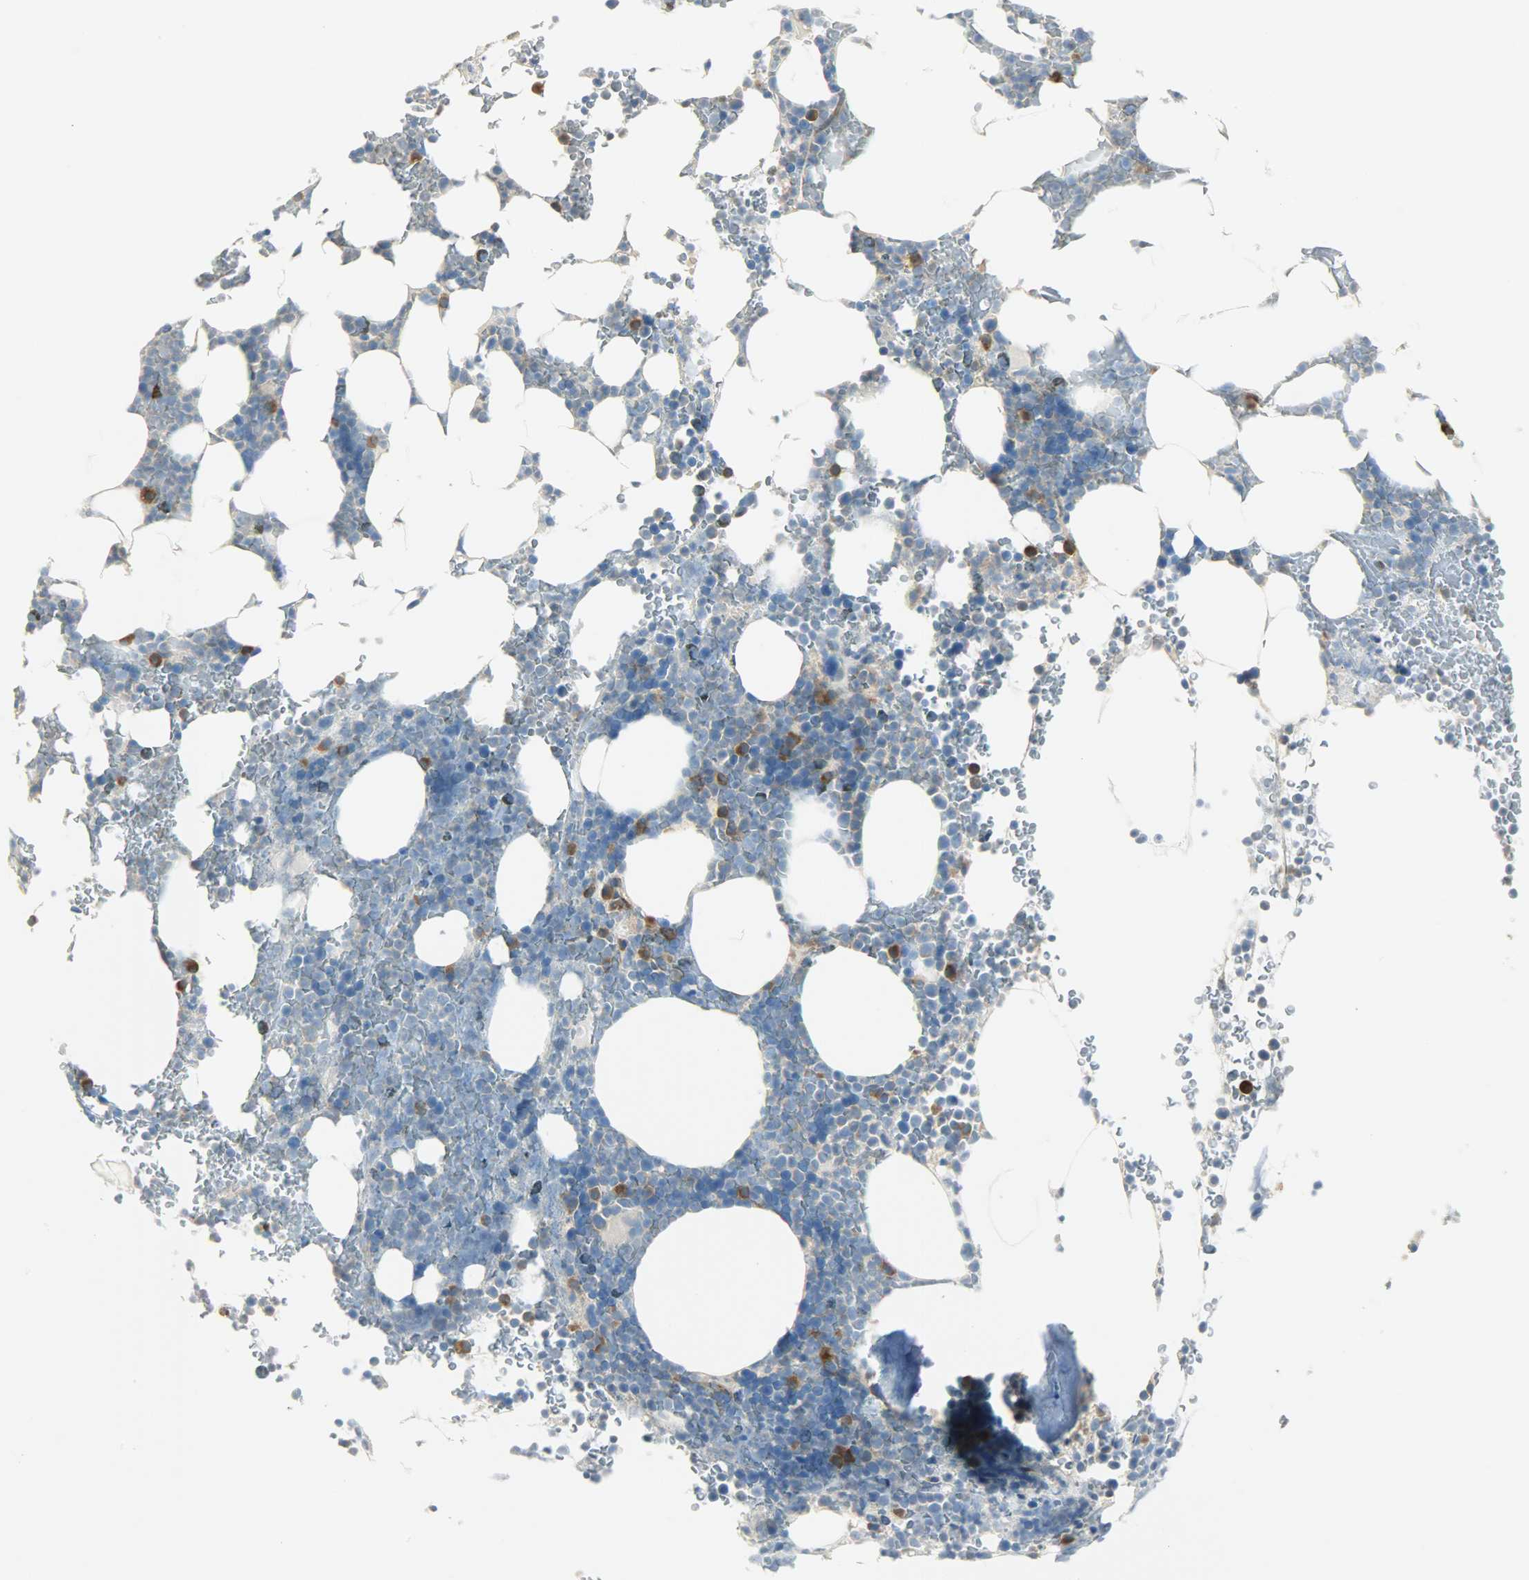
{"staining": {"intensity": "strong", "quantity": "<25%", "location": "cytoplasmic/membranous"}, "tissue": "bone marrow", "cell_type": "Hematopoietic cells", "image_type": "normal", "snomed": [{"axis": "morphology", "description": "Normal tissue, NOS"}, {"axis": "topography", "description": "Bone marrow"}], "caption": "DAB immunohistochemical staining of unremarkable human bone marrow demonstrates strong cytoplasmic/membranous protein positivity in about <25% of hematopoietic cells.", "gene": "WARS1", "patient": {"sex": "female", "age": 66}}